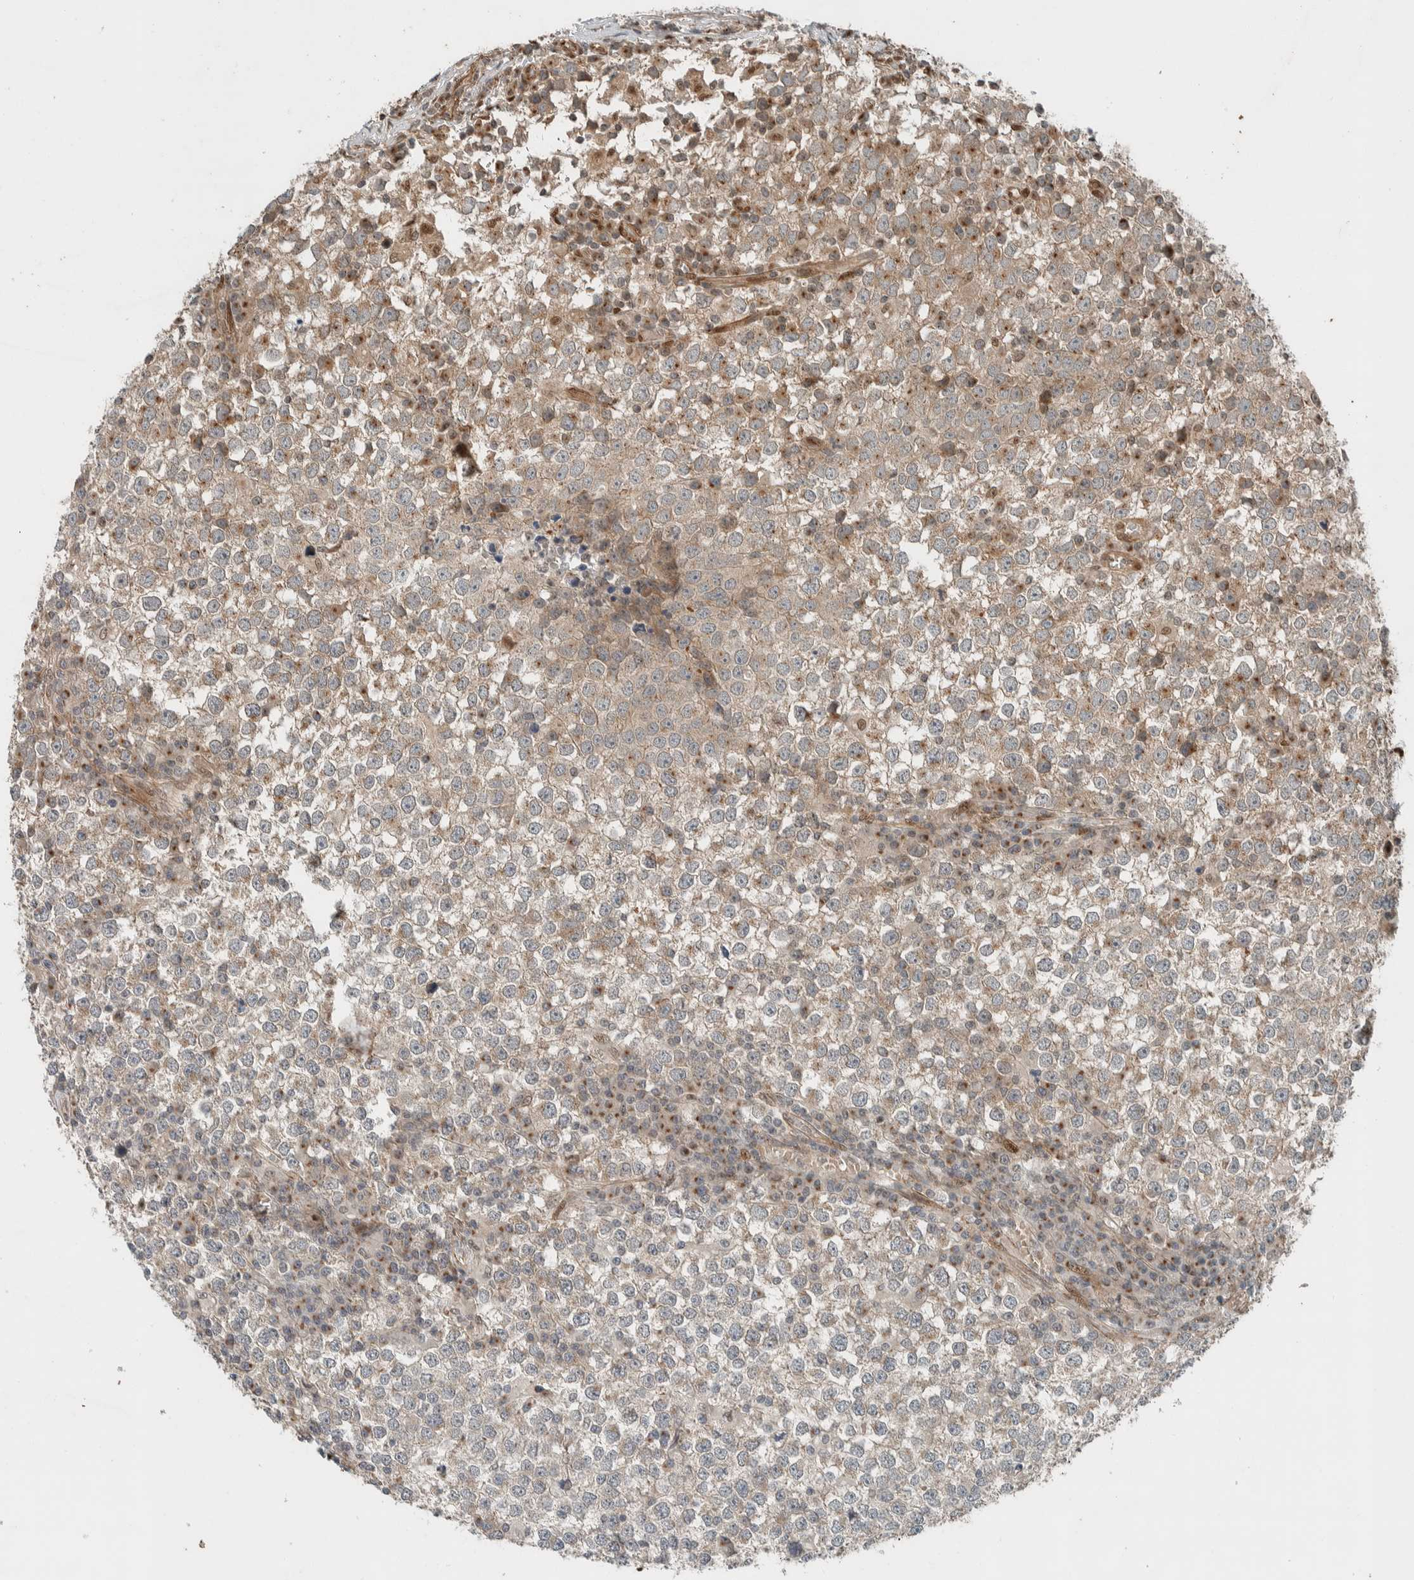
{"staining": {"intensity": "weak", "quantity": "<25%", "location": "cytoplasmic/membranous"}, "tissue": "testis cancer", "cell_type": "Tumor cells", "image_type": "cancer", "snomed": [{"axis": "morphology", "description": "Seminoma, NOS"}, {"axis": "topography", "description": "Testis"}], "caption": "There is no significant expression in tumor cells of testis cancer. Nuclei are stained in blue.", "gene": "STXBP4", "patient": {"sex": "male", "age": 65}}